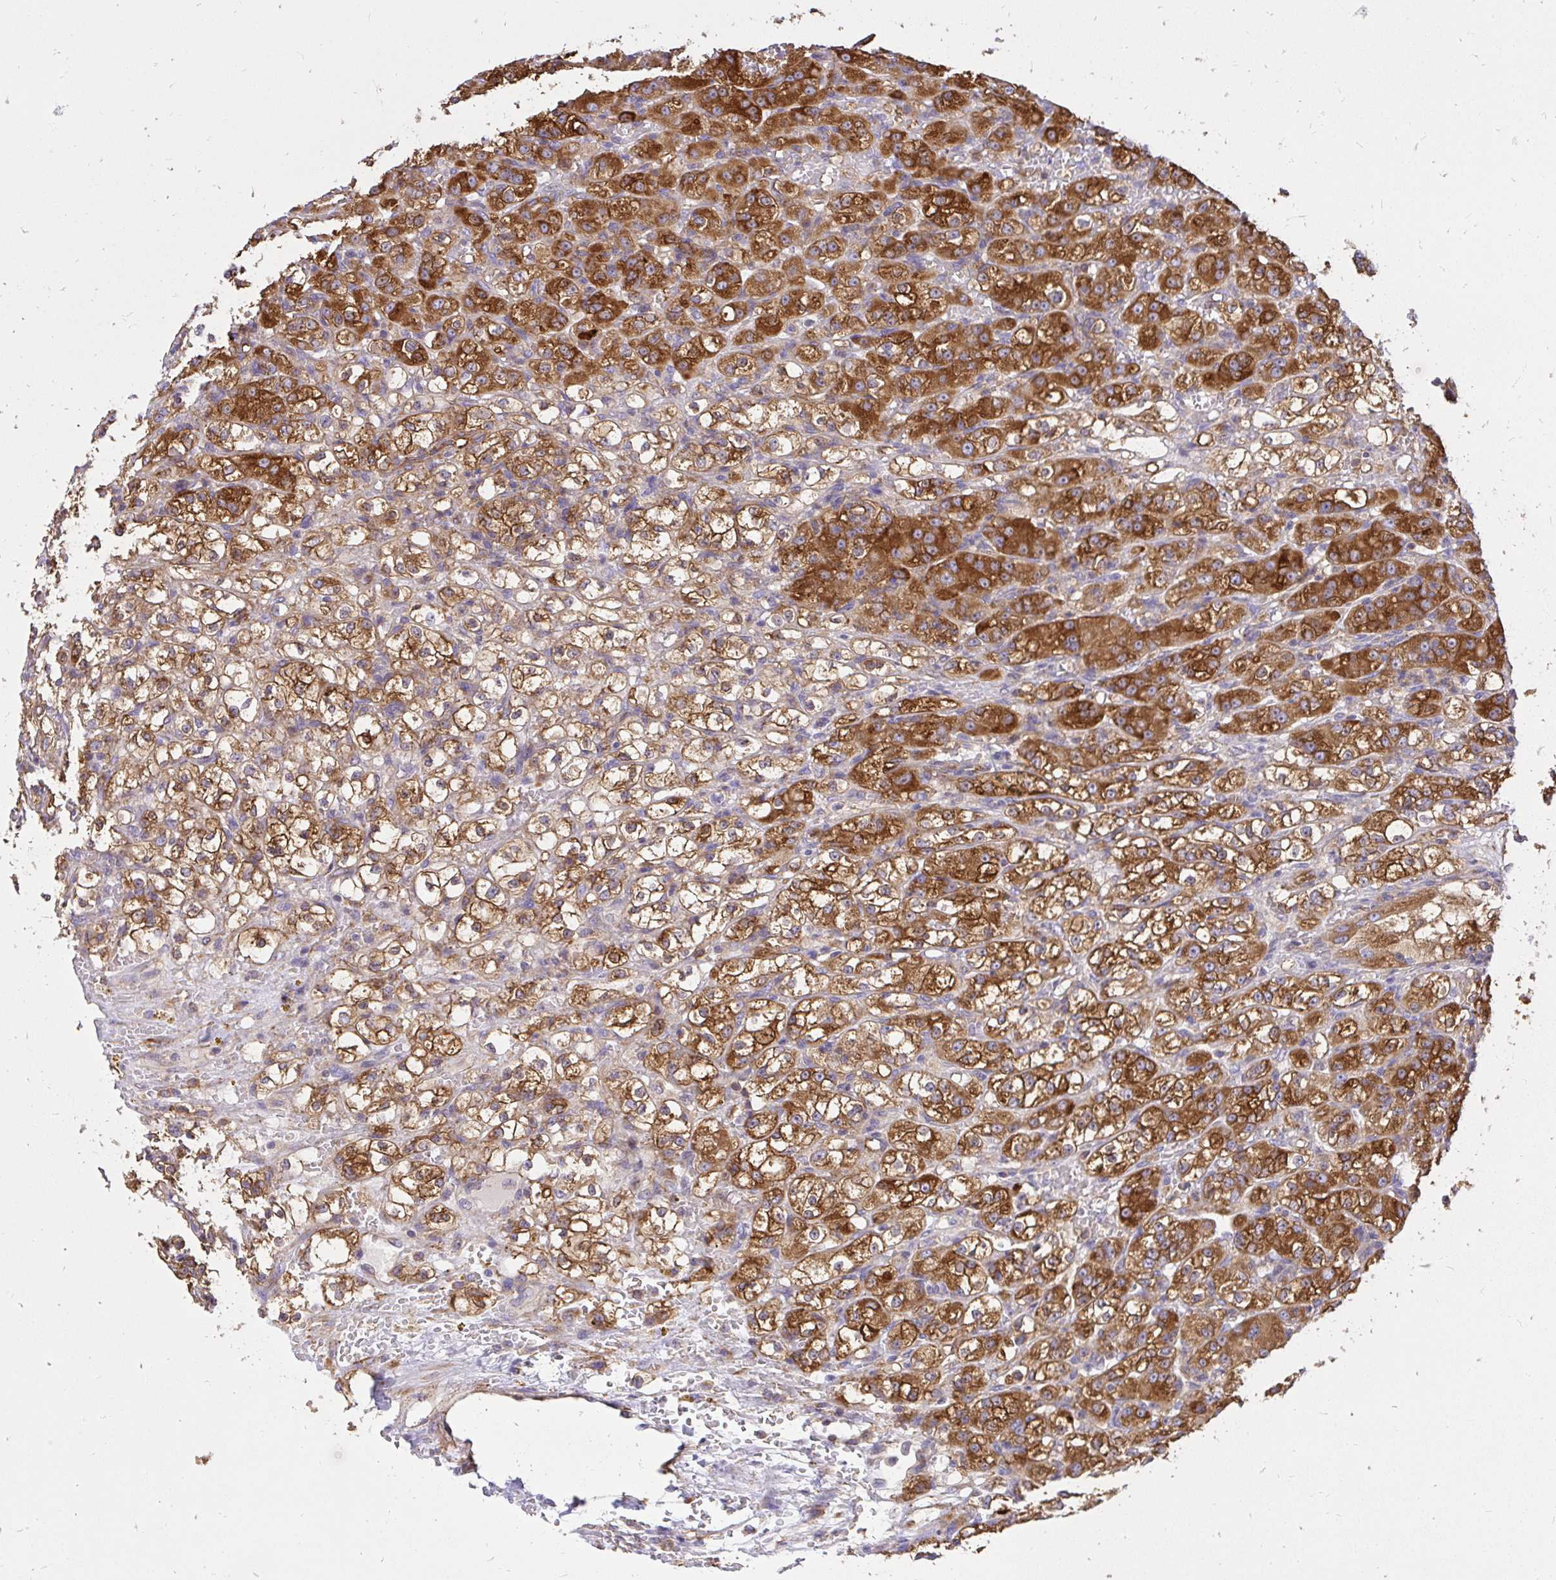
{"staining": {"intensity": "strong", "quantity": ">75%", "location": "cytoplasmic/membranous"}, "tissue": "renal cancer", "cell_type": "Tumor cells", "image_type": "cancer", "snomed": [{"axis": "morphology", "description": "Normal tissue, NOS"}, {"axis": "morphology", "description": "Adenocarcinoma, NOS"}, {"axis": "topography", "description": "Kidney"}], "caption": "Strong cytoplasmic/membranous staining for a protein is identified in about >75% of tumor cells of adenocarcinoma (renal) using IHC.", "gene": "ABCB10", "patient": {"sex": "male", "age": 61}}